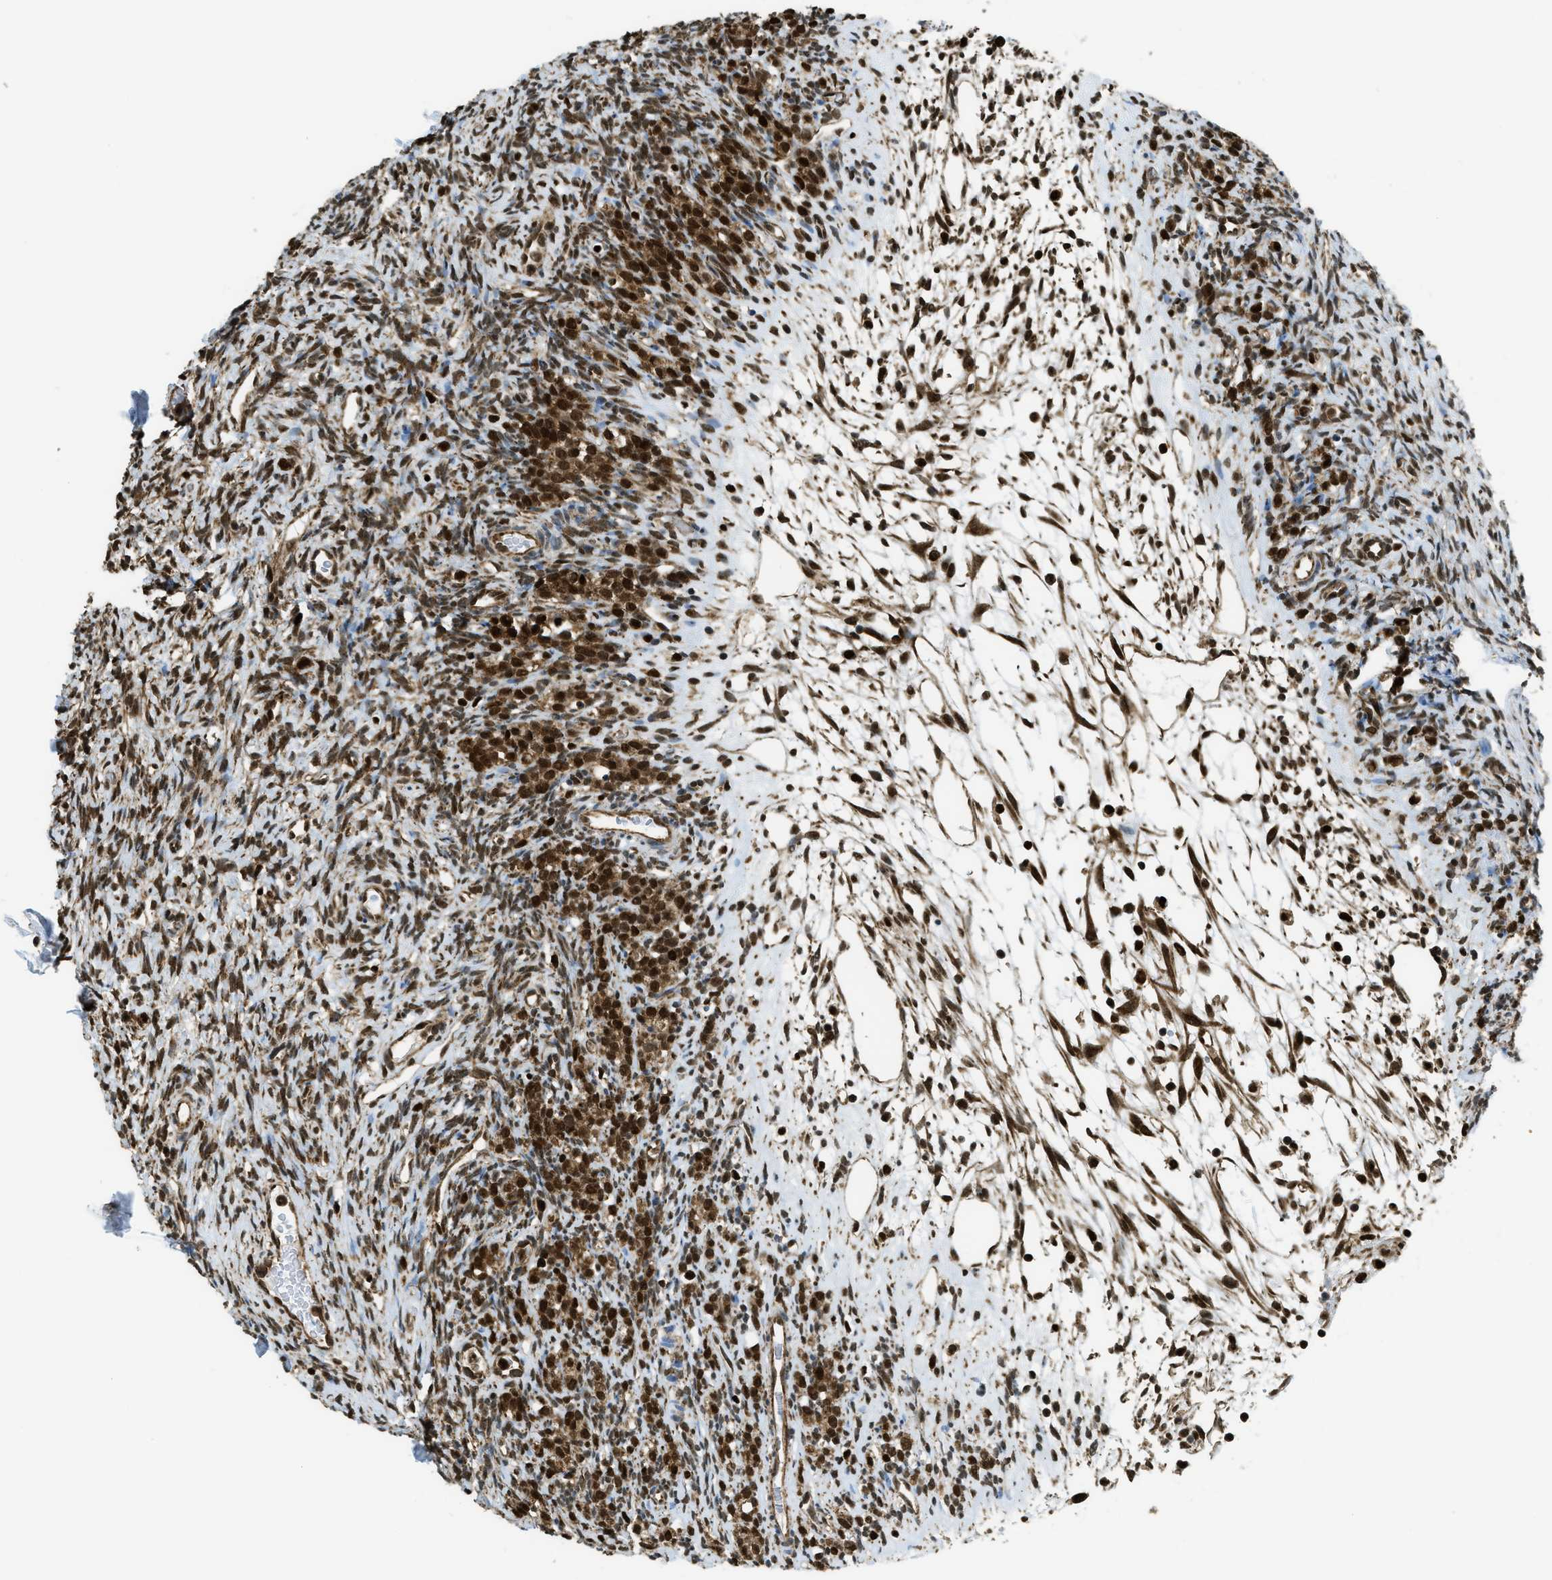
{"staining": {"intensity": "moderate", "quantity": ">75%", "location": "cytoplasmic/membranous,nuclear"}, "tissue": "ovary", "cell_type": "Ovarian stroma cells", "image_type": "normal", "snomed": [{"axis": "morphology", "description": "Normal tissue, NOS"}, {"axis": "topography", "description": "Ovary"}], "caption": "Immunohistochemical staining of unremarkable ovary demonstrates moderate cytoplasmic/membranous,nuclear protein staining in about >75% of ovarian stroma cells.", "gene": "TNPO1", "patient": {"sex": "female", "age": 33}}